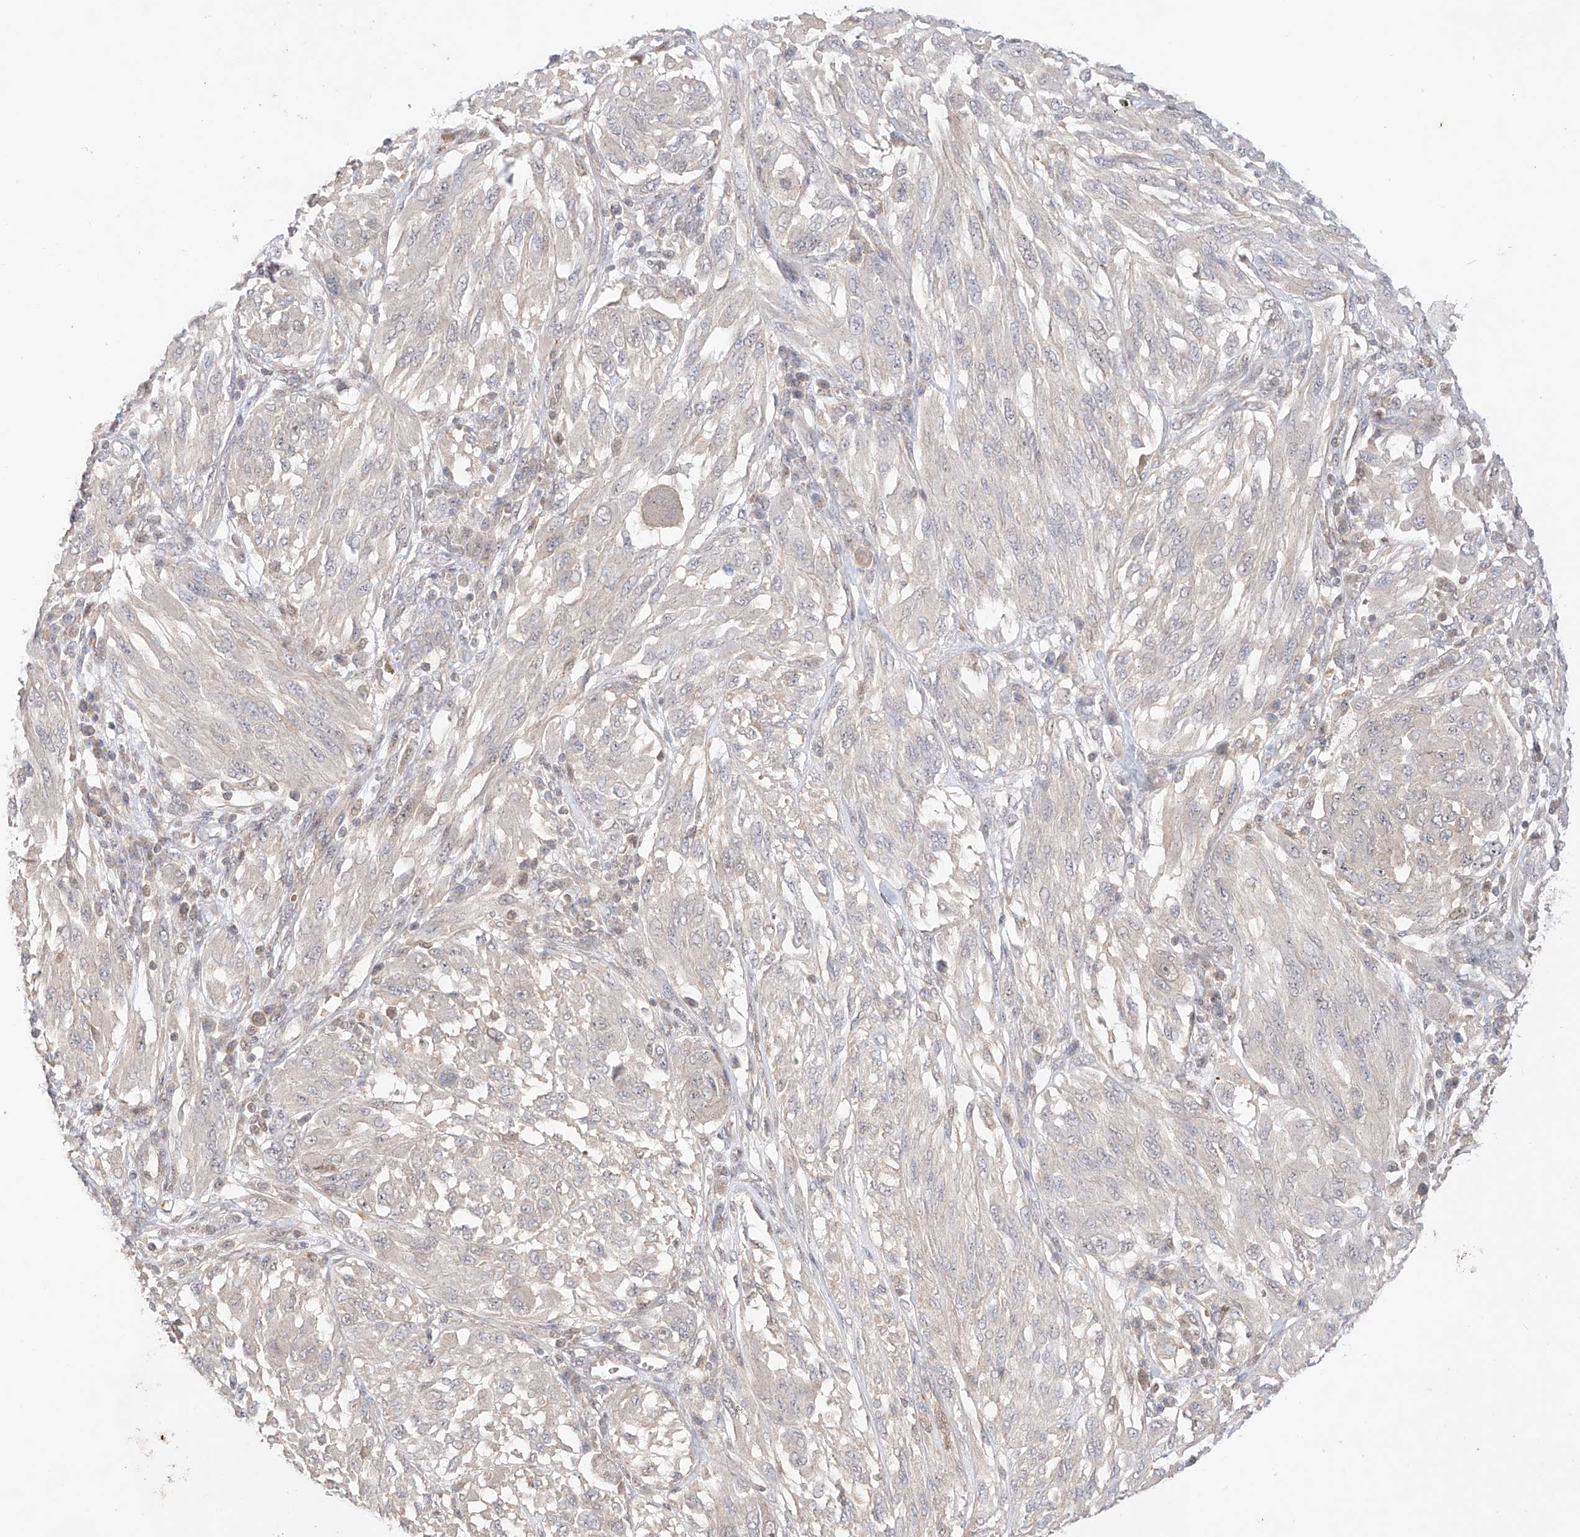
{"staining": {"intensity": "negative", "quantity": "none", "location": "none"}, "tissue": "melanoma", "cell_type": "Tumor cells", "image_type": "cancer", "snomed": [{"axis": "morphology", "description": "Malignant melanoma, NOS"}, {"axis": "topography", "description": "Skin"}], "caption": "This is a histopathology image of IHC staining of melanoma, which shows no expression in tumor cells. (DAB immunohistochemistry with hematoxylin counter stain).", "gene": "TSR2", "patient": {"sex": "female", "age": 91}}